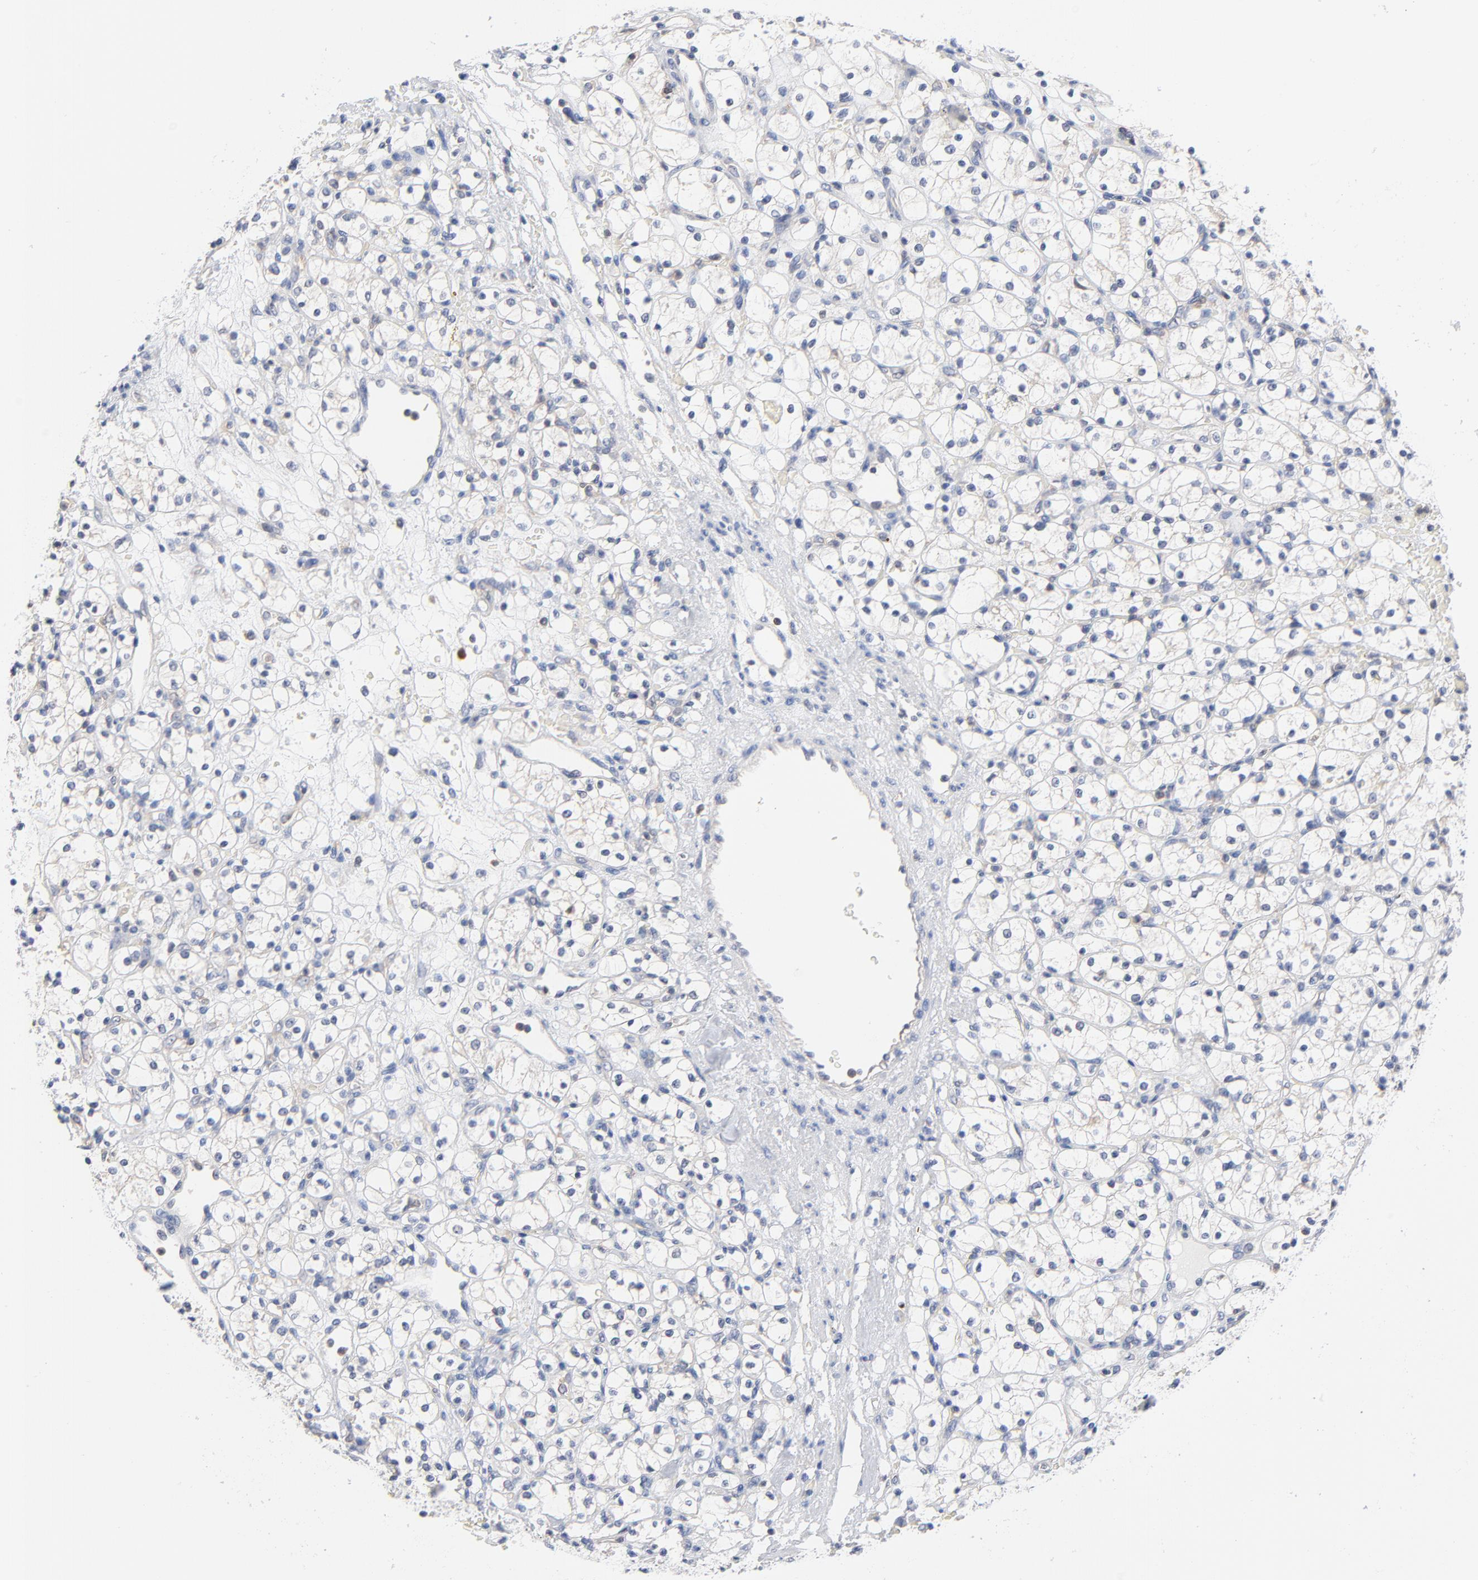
{"staining": {"intensity": "negative", "quantity": "none", "location": "none"}, "tissue": "renal cancer", "cell_type": "Tumor cells", "image_type": "cancer", "snomed": [{"axis": "morphology", "description": "Adenocarcinoma, NOS"}, {"axis": "topography", "description": "Kidney"}], "caption": "Immunohistochemistry of adenocarcinoma (renal) shows no staining in tumor cells.", "gene": "CAB39L", "patient": {"sex": "female", "age": 60}}